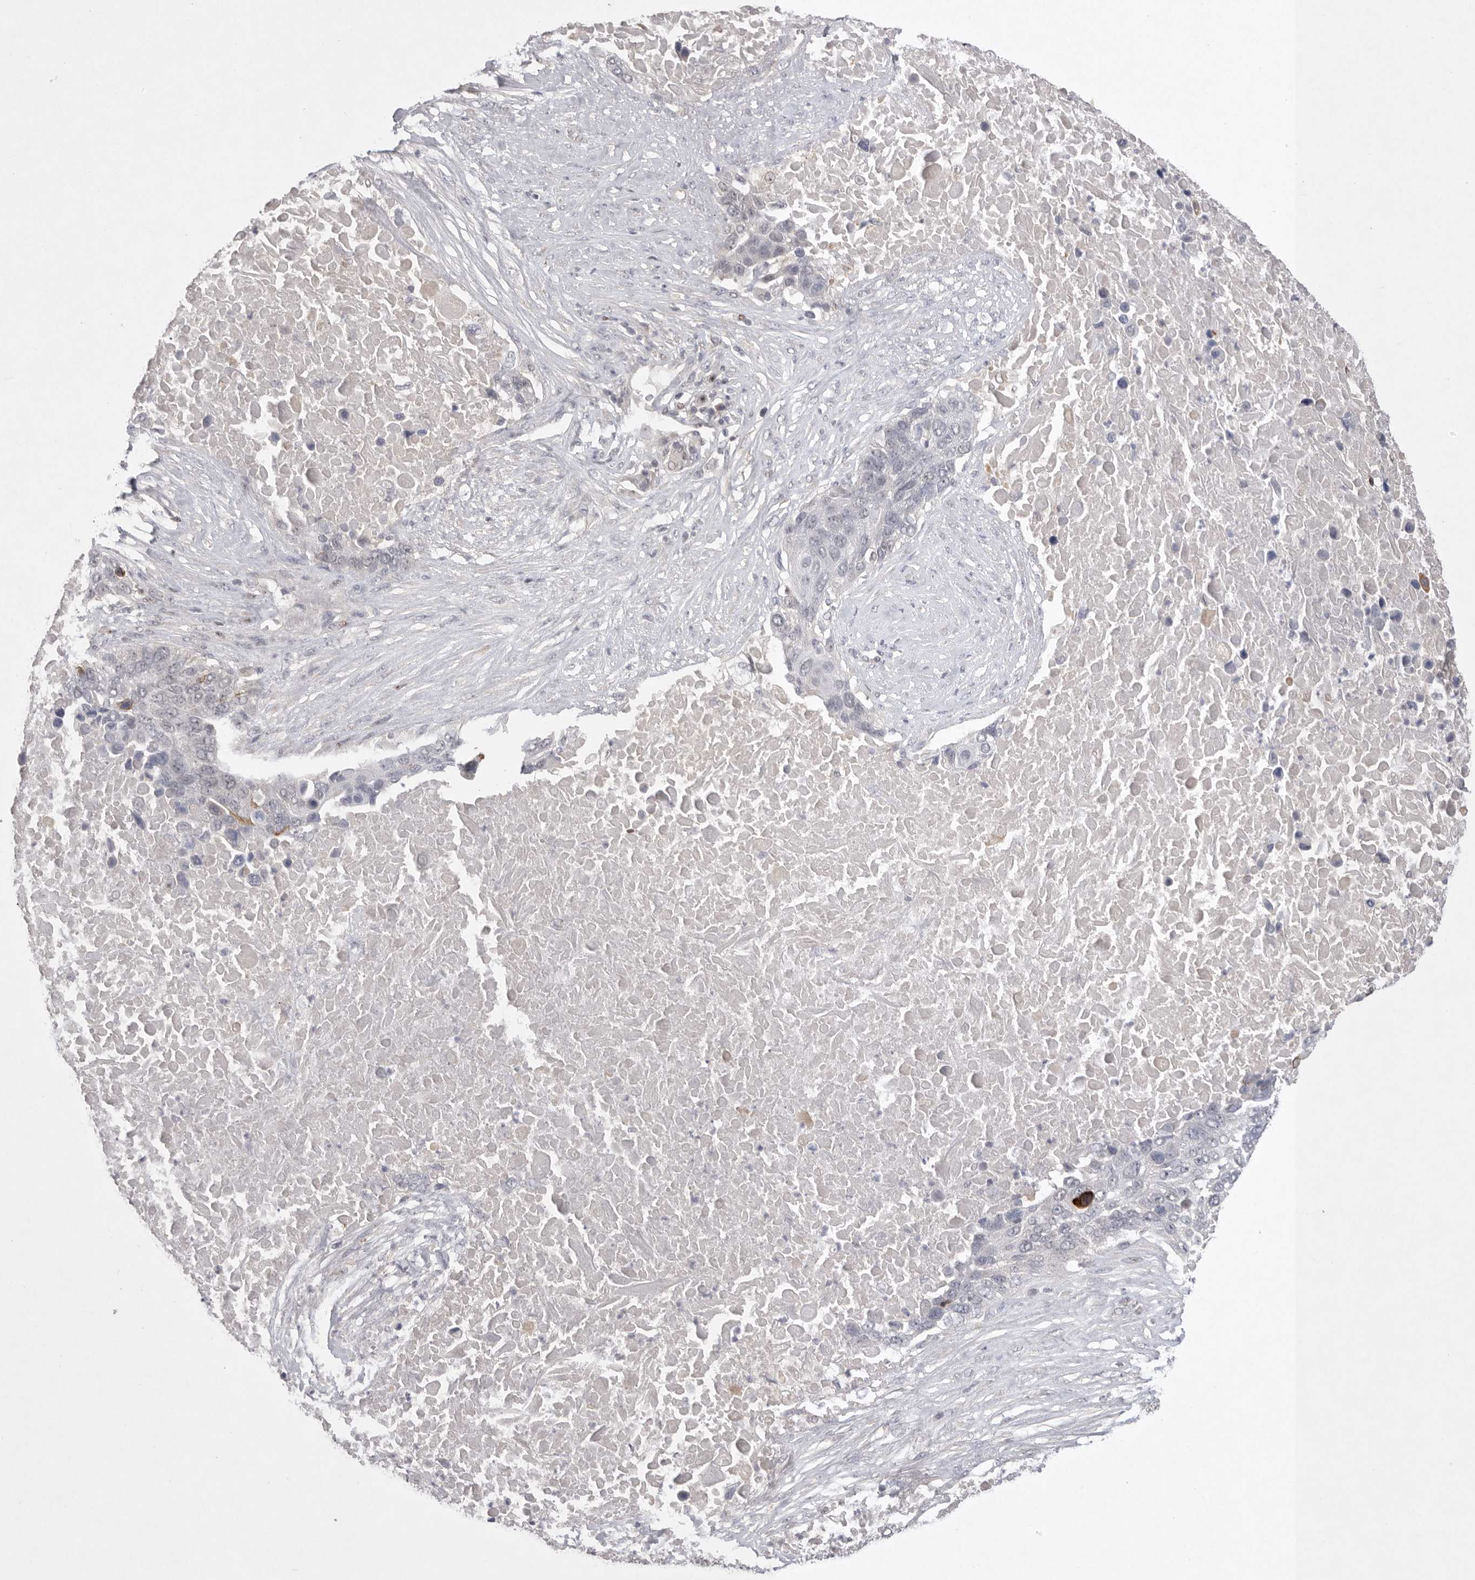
{"staining": {"intensity": "negative", "quantity": "none", "location": "none"}, "tissue": "lung cancer", "cell_type": "Tumor cells", "image_type": "cancer", "snomed": [{"axis": "morphology", "description": "Squamous cell carcinoma, NOS"}, {"axis": "topography", "description": "Lung"}], "caption": "This is an immunohistochemistry micrograph of human lung cancer (squamous cell carcinoma). There is no positivity in tumor cells.", "gene": "HUS1", "patient": {"sex": "male", "age": 66}}